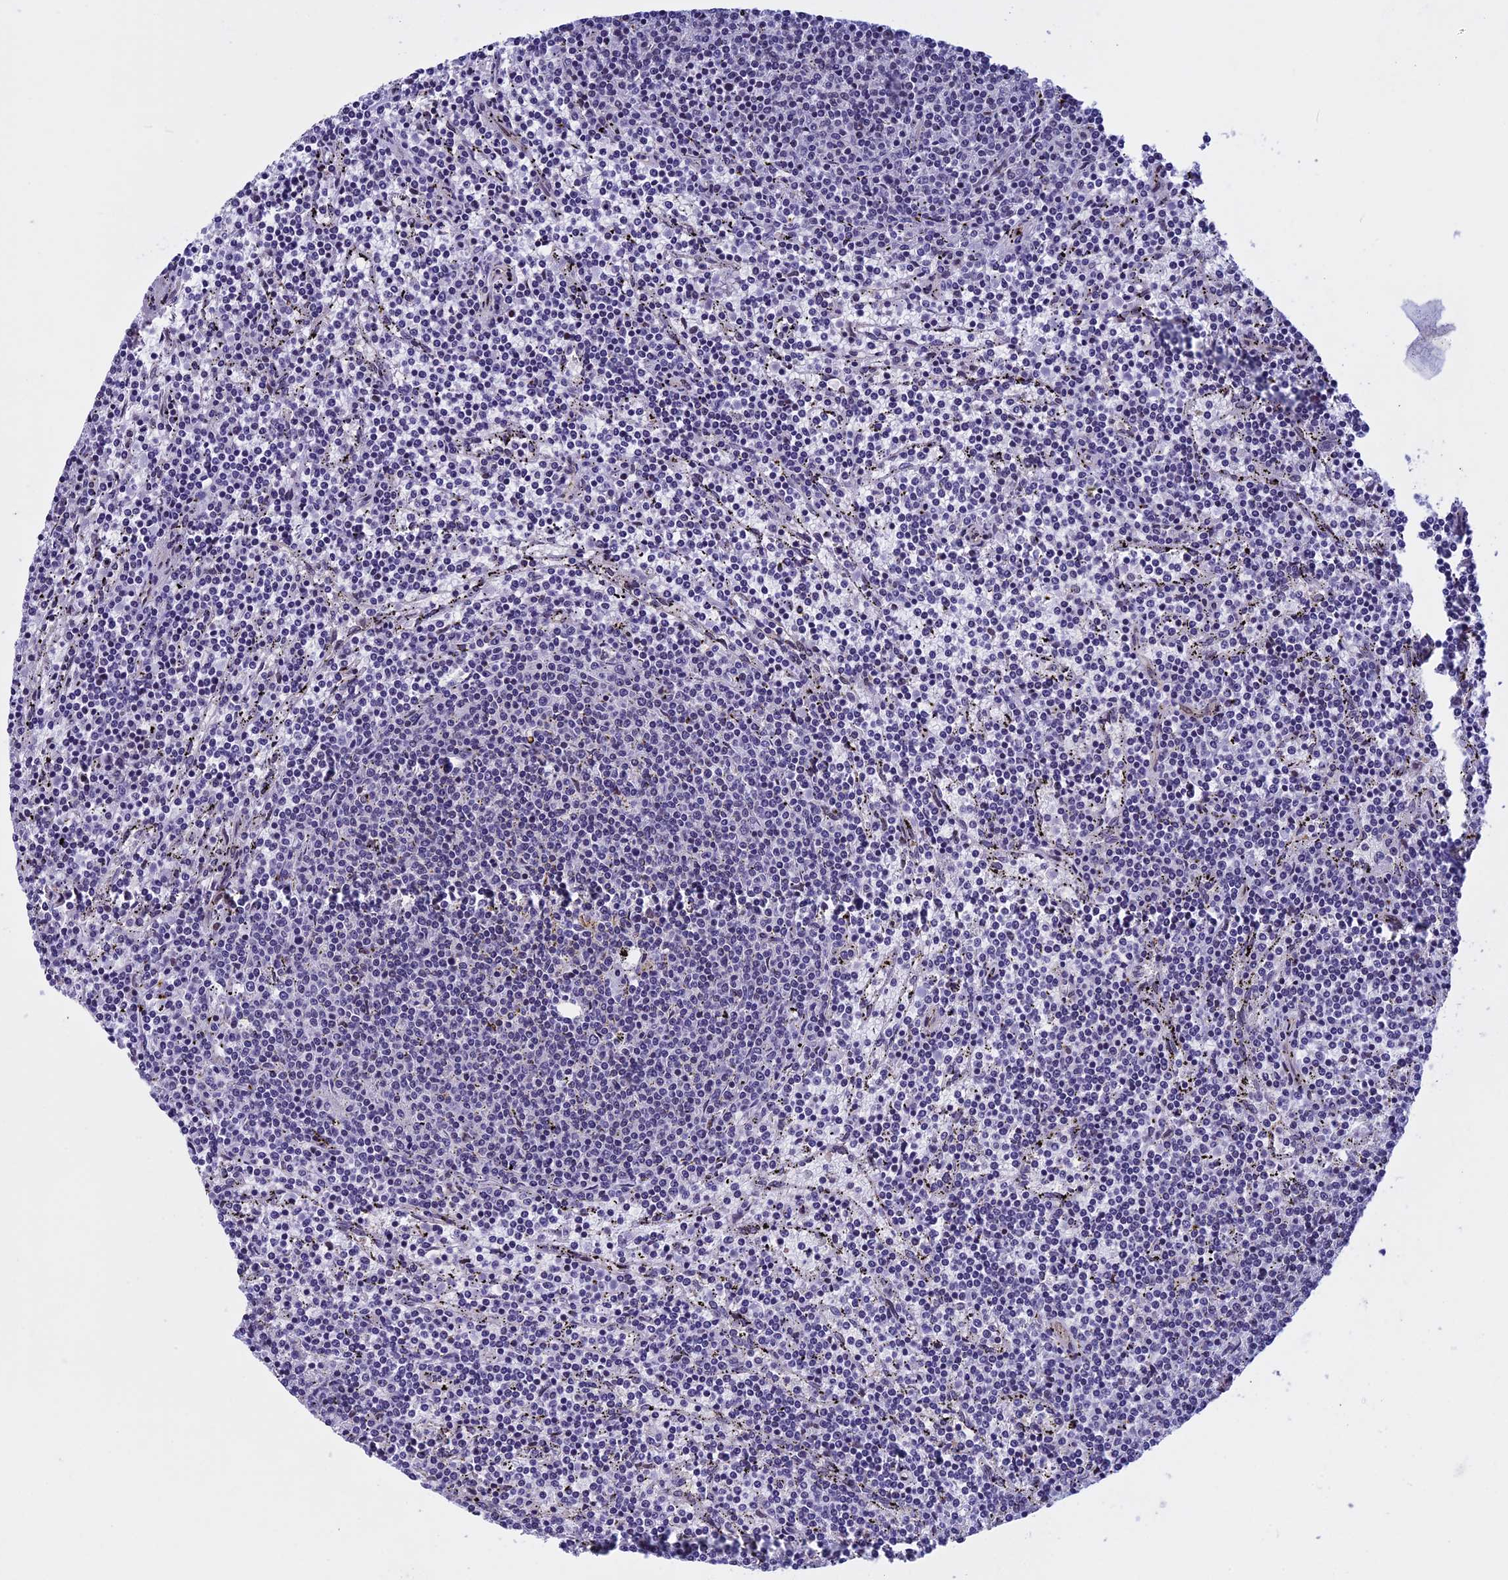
{"staining": {"intensity": "negative", "quantity": "none", "location": "none"}, "tissue": "lymphoma", "cell_type": "Tumor cells", "image_type": "cancer", "snomed": [{"axis": "morphology", "description": "Malignant lymphoma, non-Hodgkin's type, Low grade"}, {"axis": "topography", "description": "Spleen"}], "caption": "Immunohistochemical staining of lymphoma demonstrates no significant positivity in tumor cells.", "gene": "NIPBL", "patient": {"sex": "female", "age": 50}}